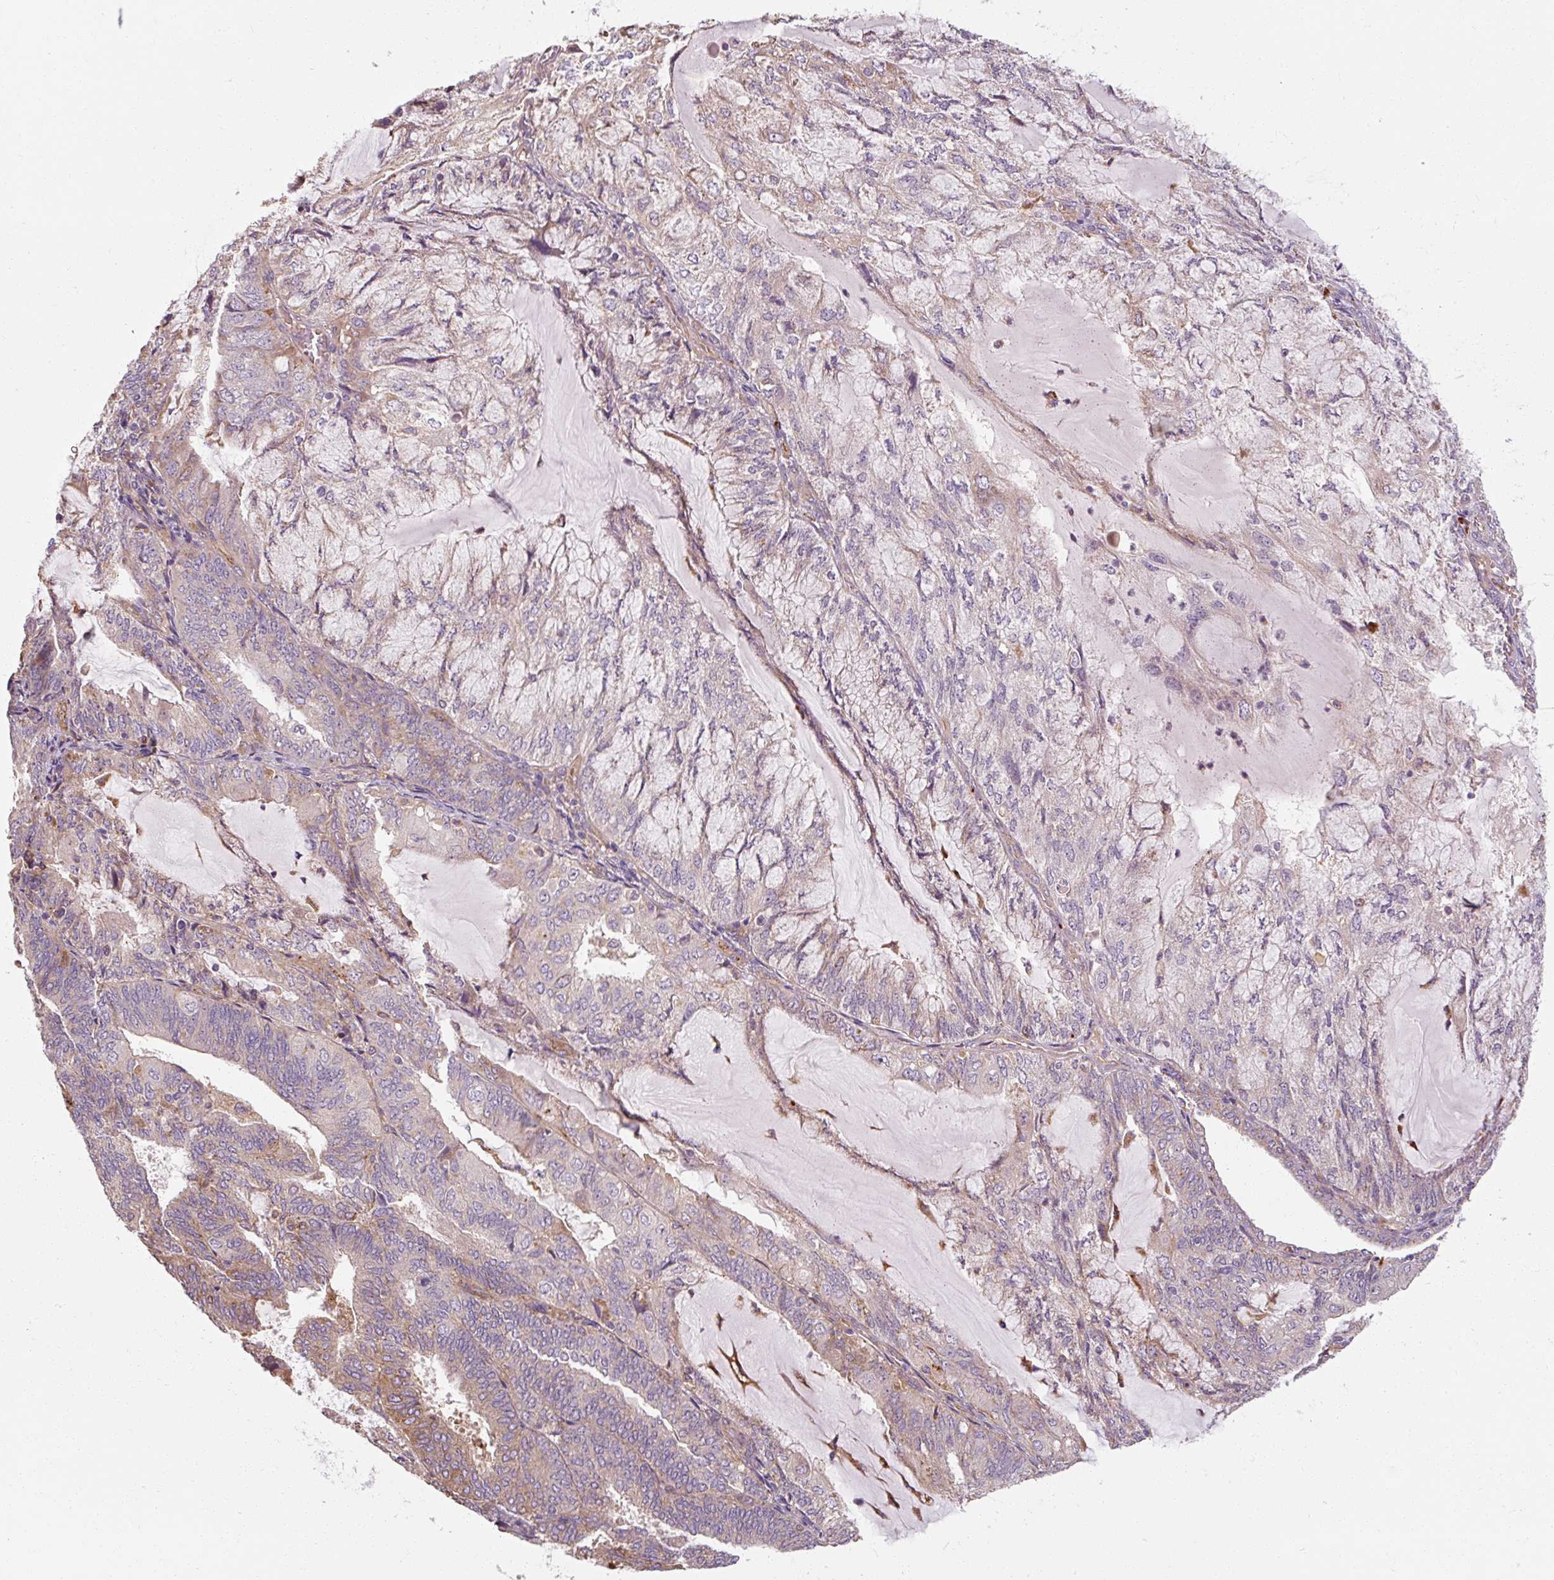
{"staining": {"intensity": "weak", "quantity": "25%-75%", "location": "cytoplasmic/membranous"}, "tissue": "endometrial cancer", "cell_type": "Tumor cells", "image_type": "cancer", "snomed": [{"axis": "morphology", "description": "Adenocarcinoma, NOS"}, {"axis": "topography", "description": "Endometrium"}], "caption": "Endometrial adenocarcinoma stained with DAB (3,3'-diaminobenzidine) immunohistochemistry (IHC) demonstrates low levels of weak cytoplasmic/membranous positivity in approximately 25%-75% of tumor cells.", "gene": "TBC1D4", "patient": {"sex": "female", "age": 81}}